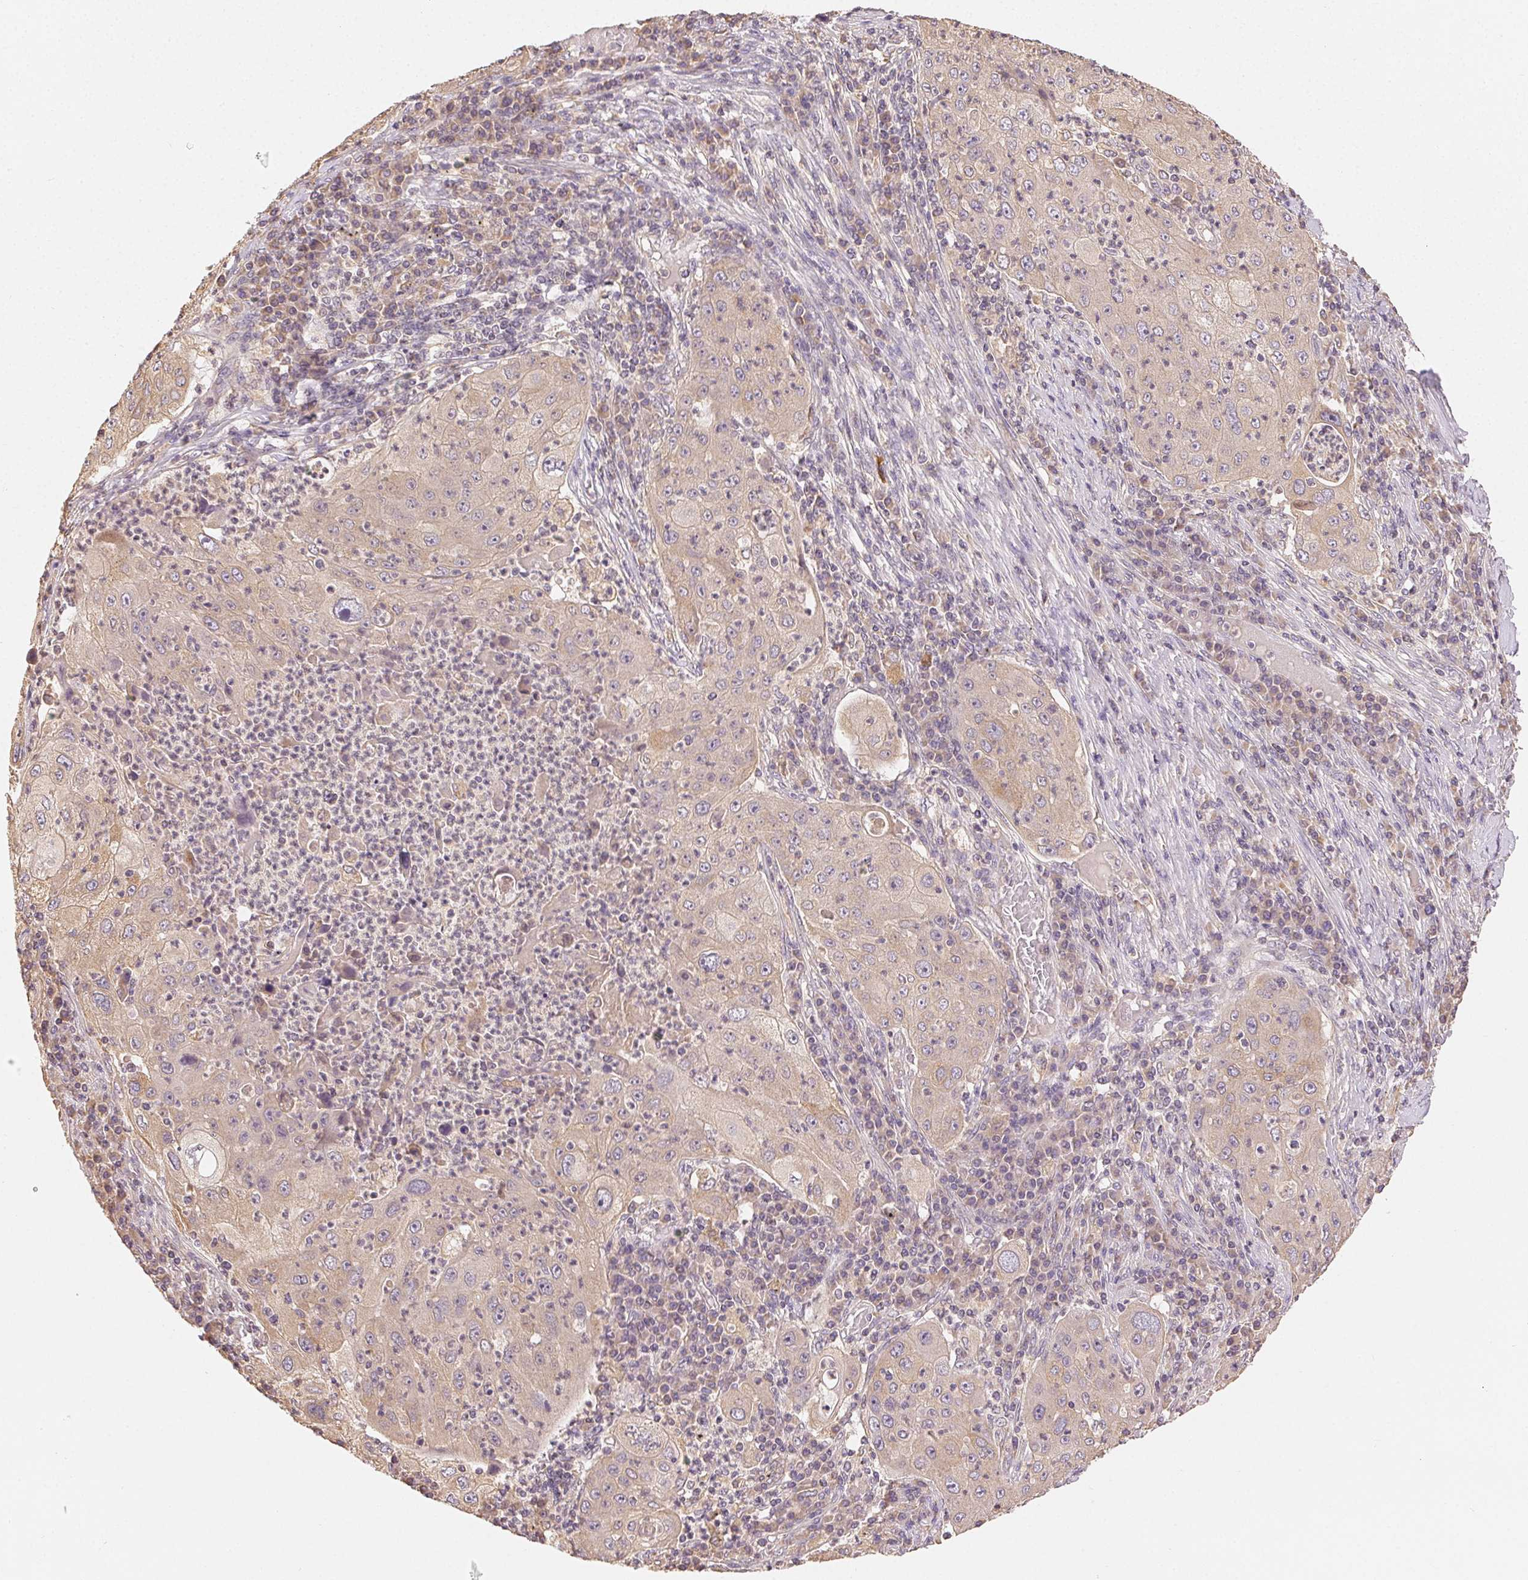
{"staining": {"intensity": "weak", "quantity": "<25%", "location": "cytoplasmic/membranous"}, "tissue": "lung cancer", "cell_type": "Tumor cells", "image_type": "cancer", "snomed": [{"axis": "morphology", "description": "Squamous cell carcinoma, NOS"}, {"axis": "topography", "description": "Lung"}], "caption": "High power microscopy histopathology image of an IHC photomicrograph of lung cancer (squamous cell carcinoma), revealing no significant expression in tumor cells. (IHC, brightfield microscopy, high magnification).", "gene": "SEZ6L2", "patient": {"sex": "female", "age": 59}}